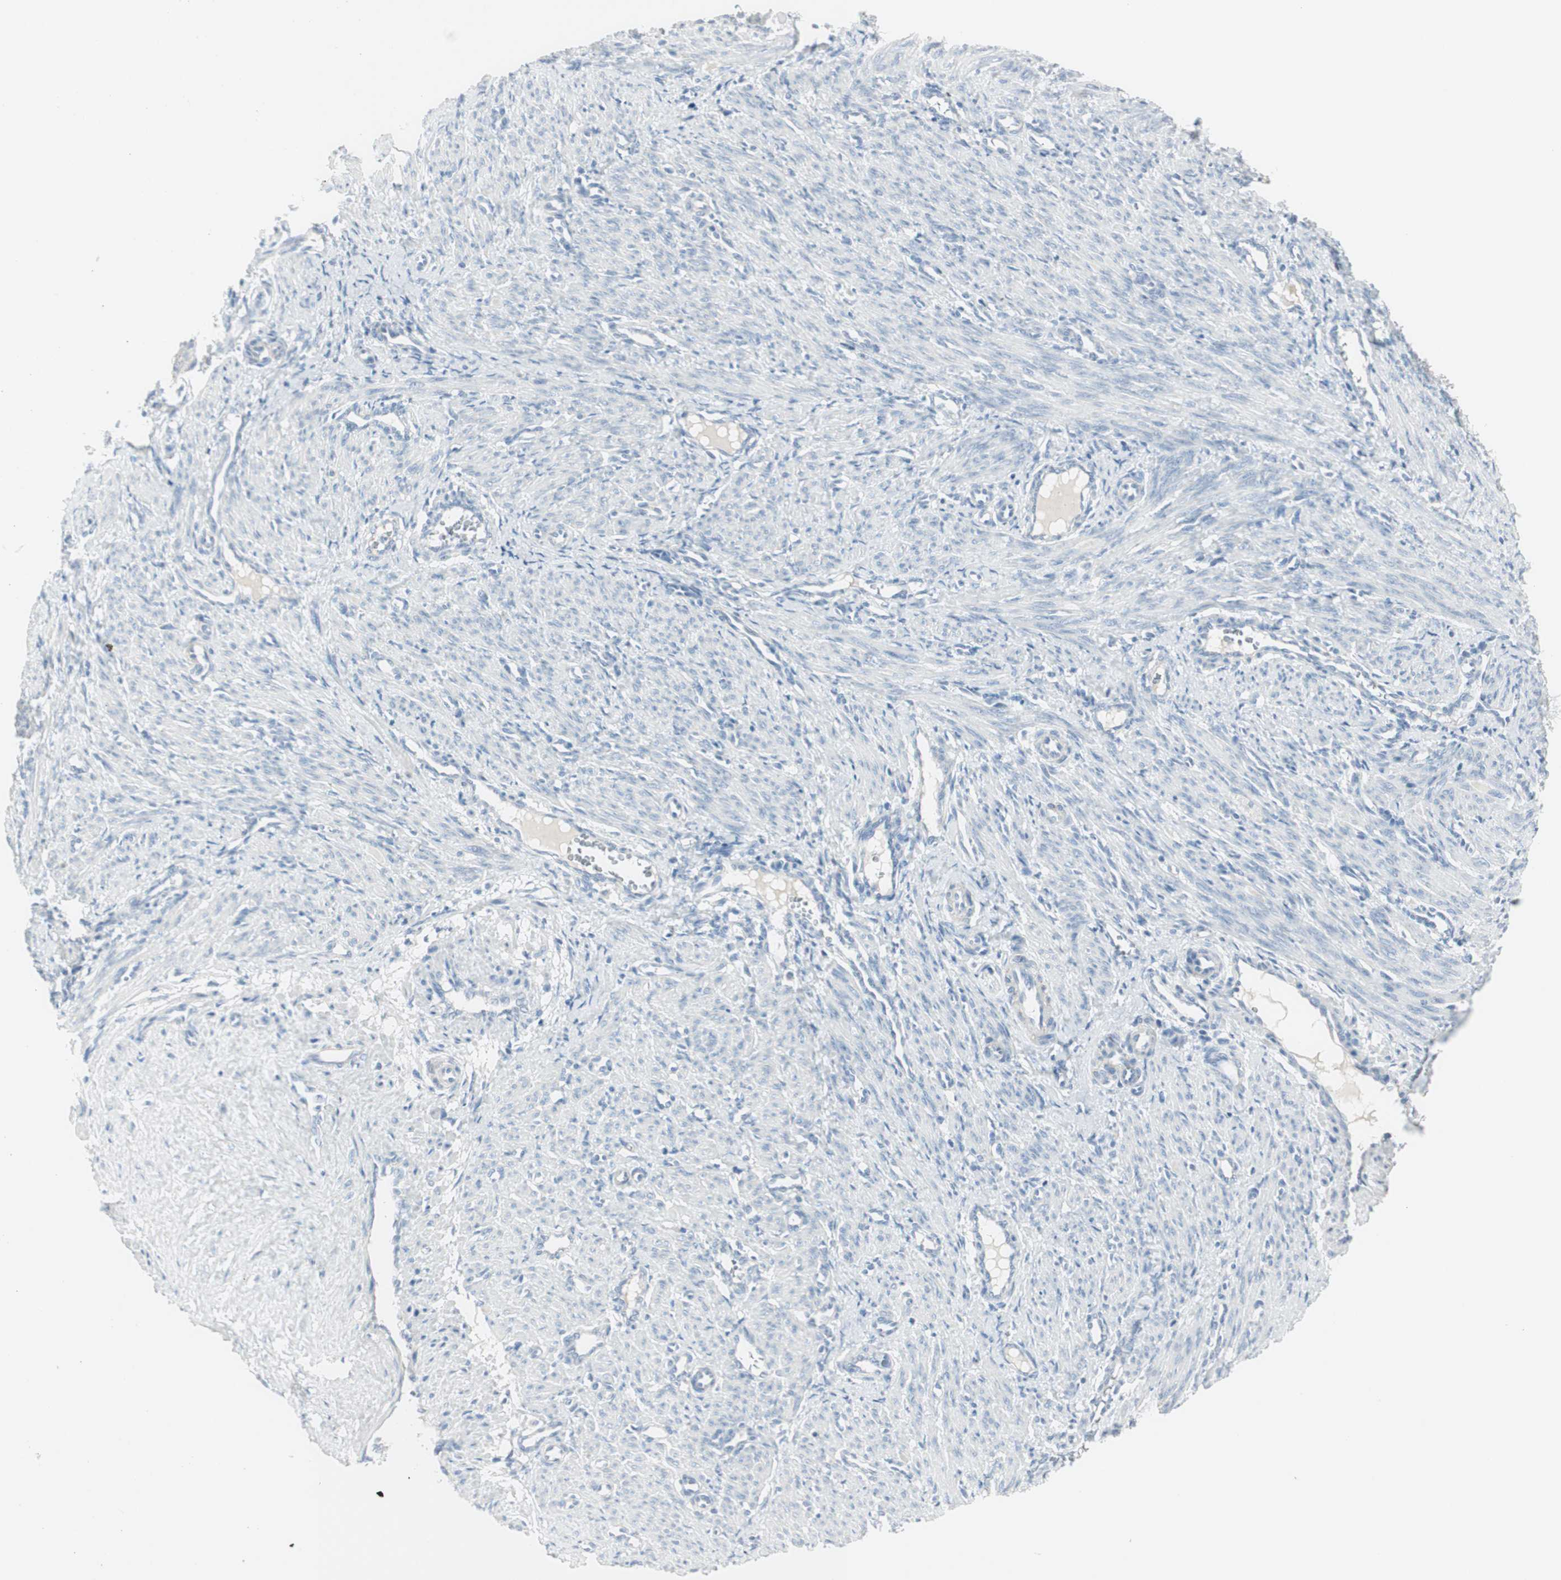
{"staining": {"intensity": "negative", "quantity": "none", "location": "none"}, "tissue": "smooth muscle", "cell_type": "Smooth muscle cells", "image_type": "normal", "snomed": [{"axis": "morphology", "description": "Normal tissue, NOS"}, {"axis": "topography", "description": "Endometrium"}], "caption": "Immunohistochemistry of unremarkable smooth muscle displays no staining in smooth muscle cells.", "gene": "CDHR5", "patient": {"sex": "female", "age": 33}}